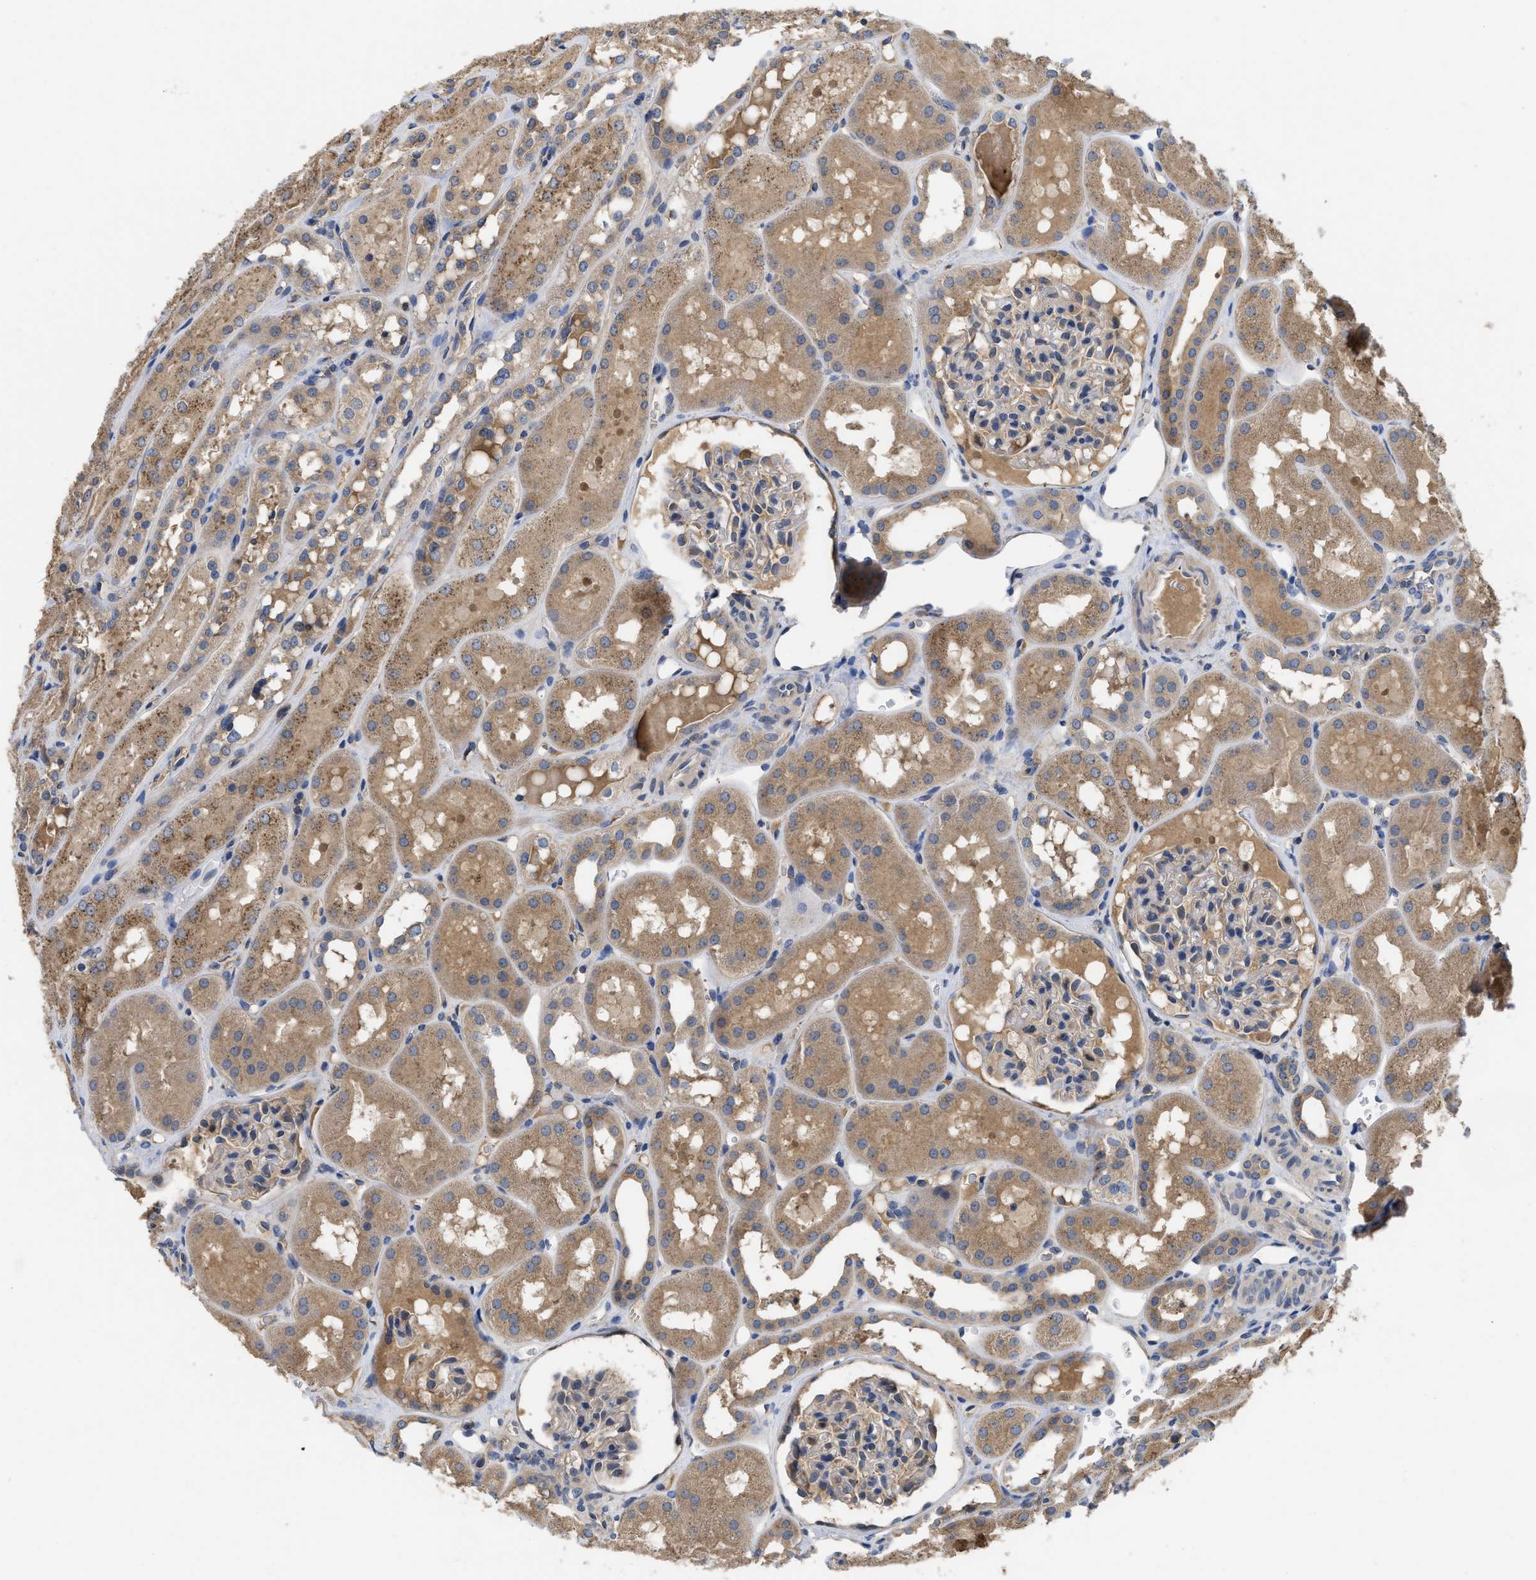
{"staining": {"intensity": "moderate", "quantity": "<25%", "location": "cytoplasmic/membranous"}, "tissue": "kidney", "cell_type": "Cells in glomeruli", "image_type": "normal", "snomed": [{"axis": "morphology", "description": "Normal tissue, NOS"}, {"axis": "topography", "description": "Kidney"}, {"axis": "topography", "description": "Urinary bladder"}], "caption": "IHC of unremarkable kidney shows low levels of moderate cytoplasmic/membranous positivity in about <25% of cells in glomeruli.", "gene": "RNF216", "patient": {"sex": "male", "age": 16}}